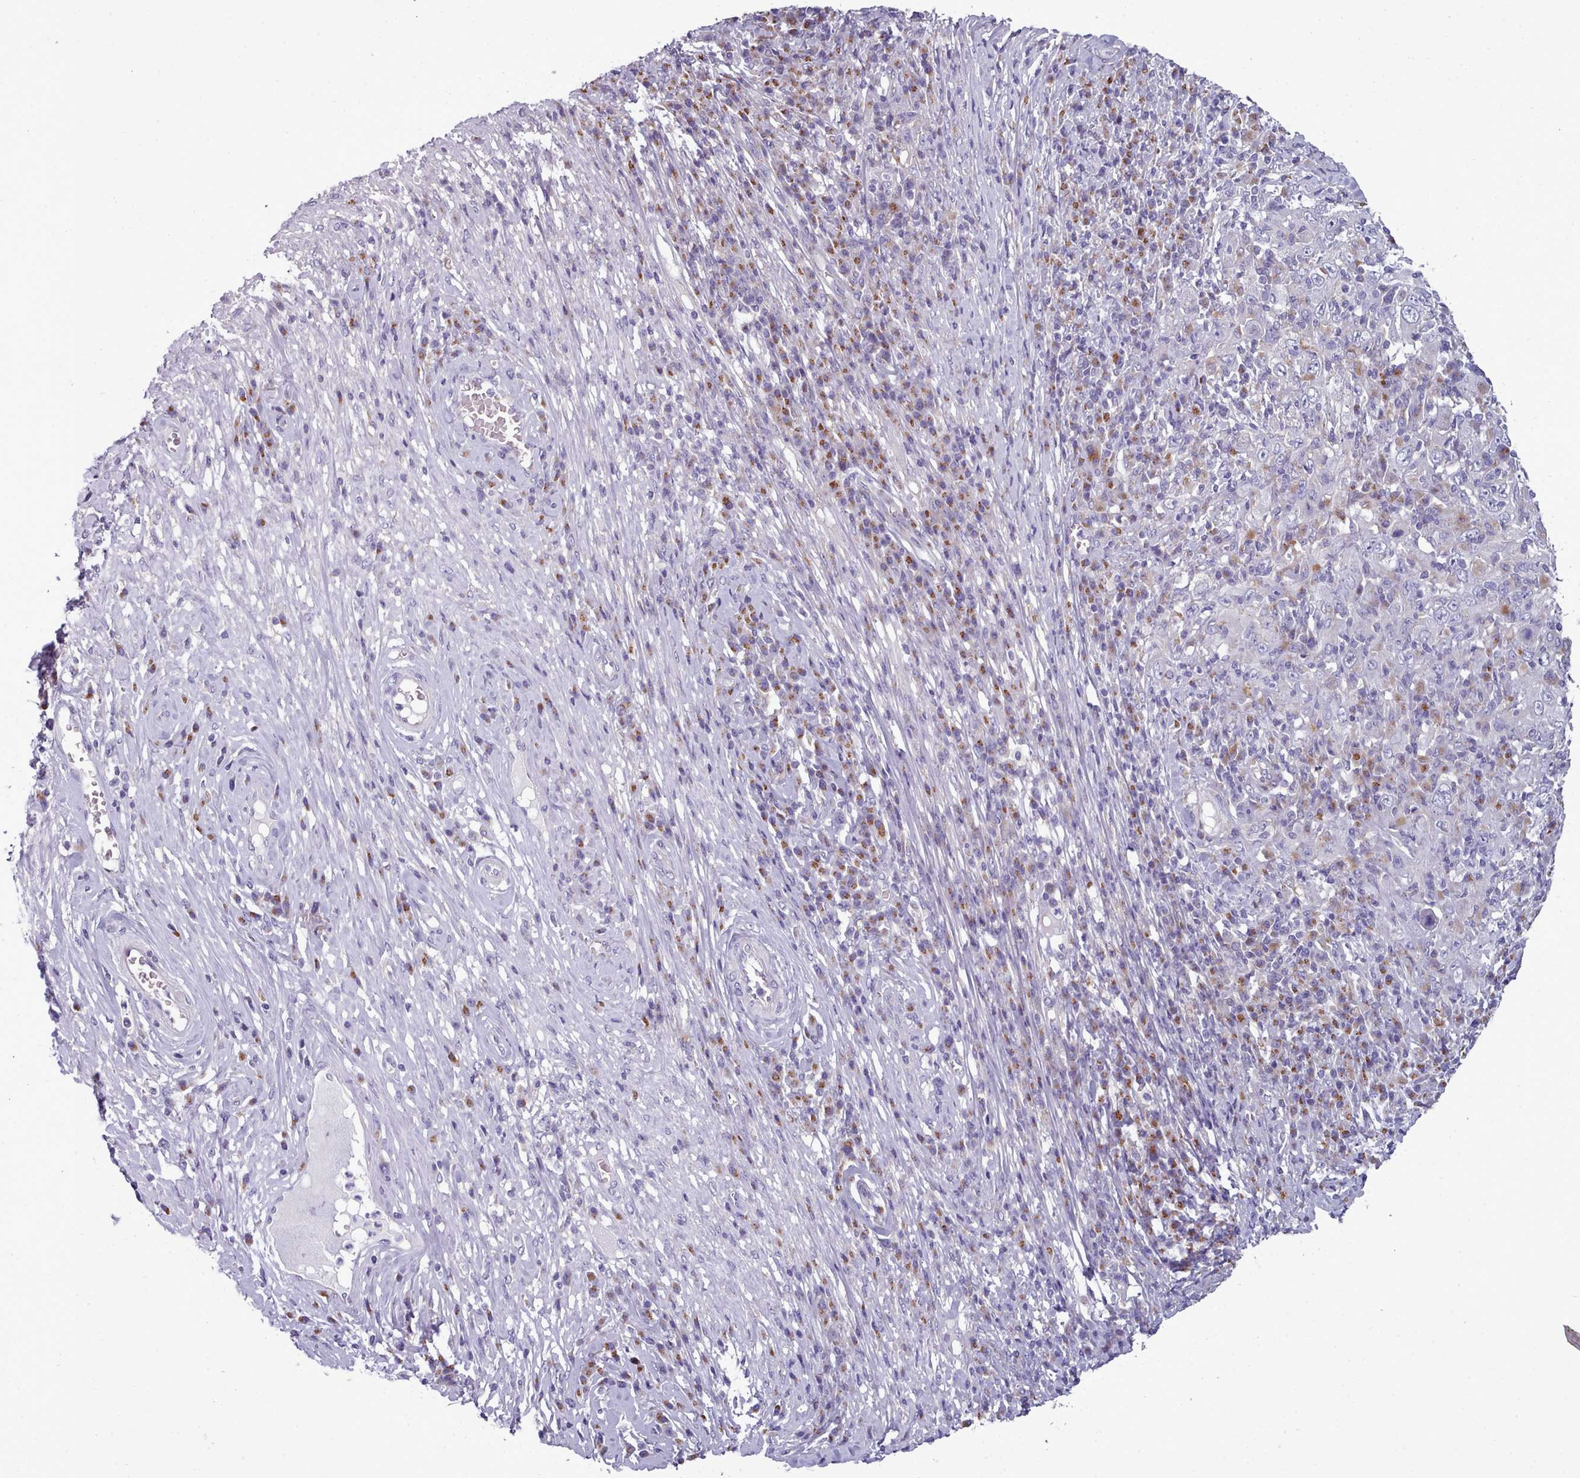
{"staining": {"intensity": "negative", "quantity": "none", "location": "none"}, "tissue": "cervical cancer", "cell_type": "Tumor cells", "image_type": "cancer", "snomed": [{"axis": "morphology", "description": "Squamous cell carcinoma, NOS"}, {"axis": "topography", "description": "Cervix"}], "caption": "Cervical squamous cell carcinoma was stained to show a protein in brown. There is no significant staining in tumor cells.", "gene": "MYRFL", "patient": {"sex": "female", "age": 46}}